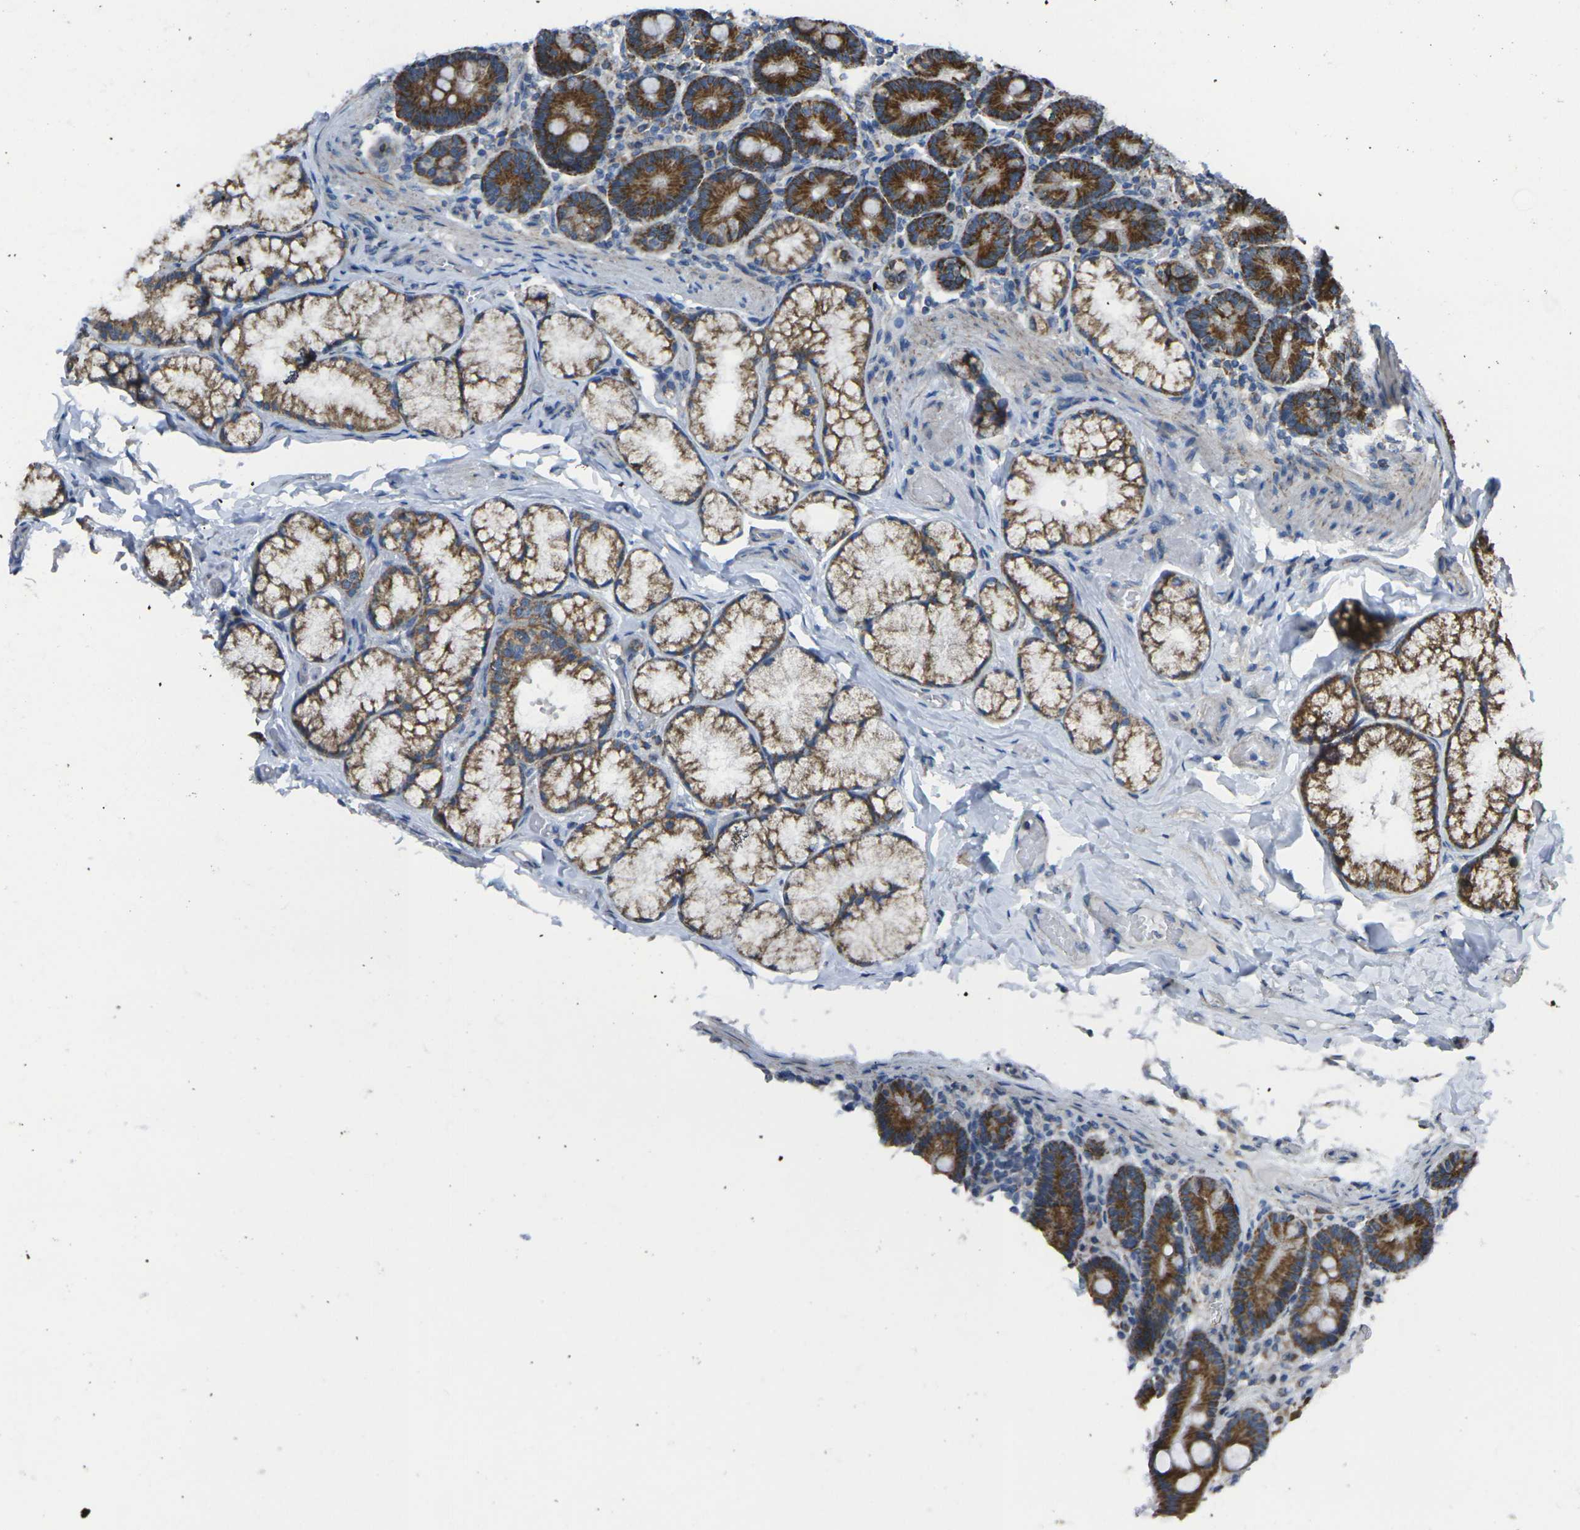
{"staining": {"intensity": "strong", "quantity": ">75%", "location": "cytoplasmic/membranous"}, "tissue": "duodenum", "cell_type": "Glandular cells", "image_type": "normal", "snomed": [{"axis": "morphology", "description": "Normal tissue, NOS"}, {"axis": "topography", "description": "Duodenum"}], "caption": "DAB (3,3'-diaminobenzidine) immunohistochemical staining of normal duodenum shows strong cytoplasmic/membranous protein expression in approximately >75% of glandular cells.", "gene": "TMEM120B", "patient": {"sex": "male", "age": 54}}